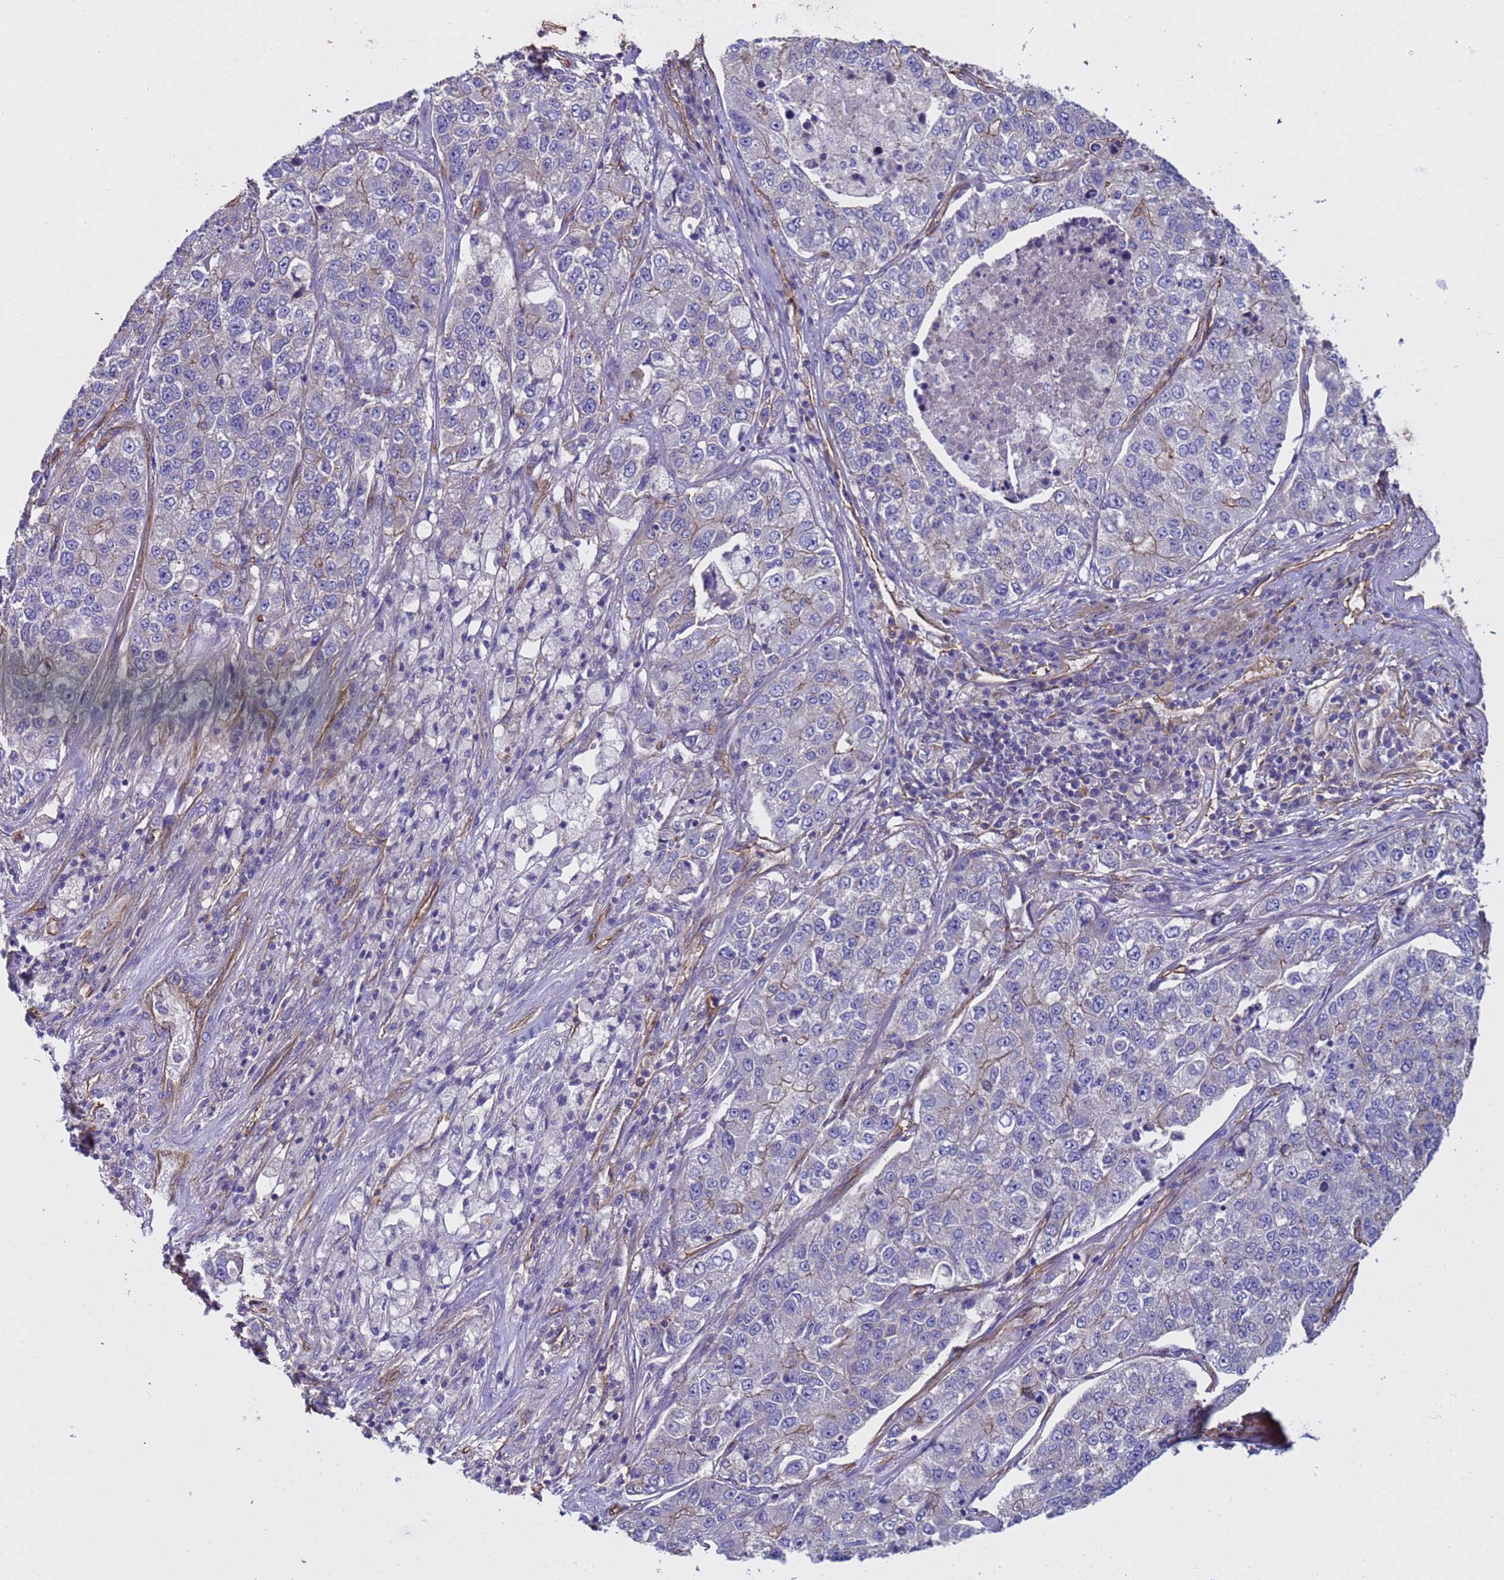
{"staining": {"intensity": "weak", "quantity": "<25%", "location": "cytoplasmic/membranous"}, "tissue": "lung cancer", "cell_type": "Tumor cells", "image_type": "cancer", "snomed": [{"axis": "morphology", "description": "Adenocarcinoma, NOS"}, {"axis": "topography", "description": "Lung"}], "caption": "This is an immunohistochemistry micrograph of human lung cancer (adenocarcinoma). There is no positivity in tumor cells.", "gene": "ZNF248", "patient": {"sex": "male", "age": 49}}